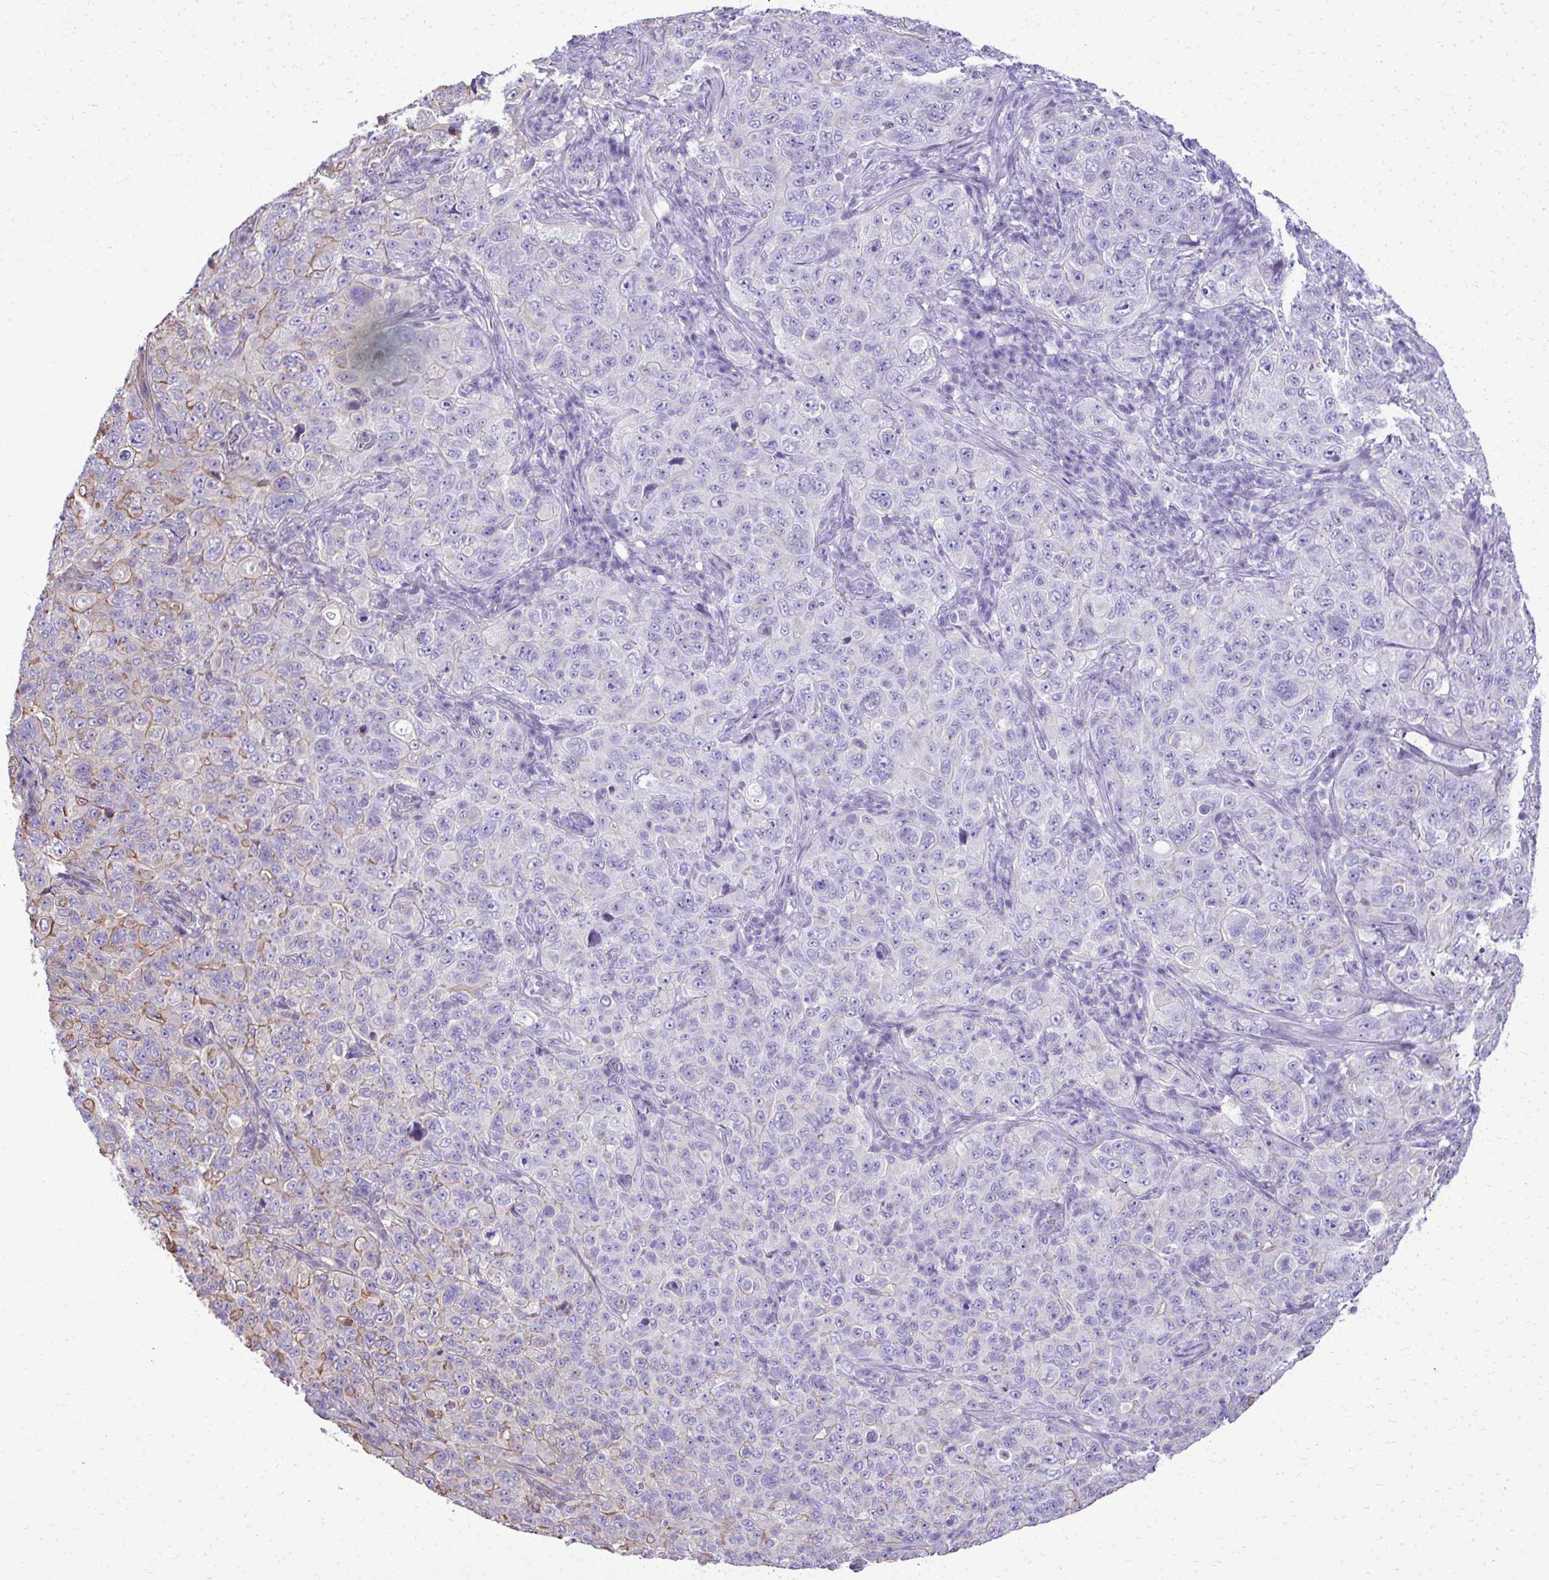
{"staining": {"intensity": "weak", "quantity": "<25%", "location": "cytoplasmic/membranous"}, "tissue": "pancreatic cancer", "cell_type": "Tumor cells", "image_type": "cancer", "snomed": [{"axis": "morphology", "description": "Adenocarcinoma, NOS"}, {"axis": "topography", "description": "Pancreas"}], "caption": "Tumor cells are negative for brown protein staining in pancreatic cancer. (Immunohistochemistry (ihc), brightfield microscopy, high magnification).", "gene": "RUNDC3B", "patient": {"sex": "male", "age": 68}}